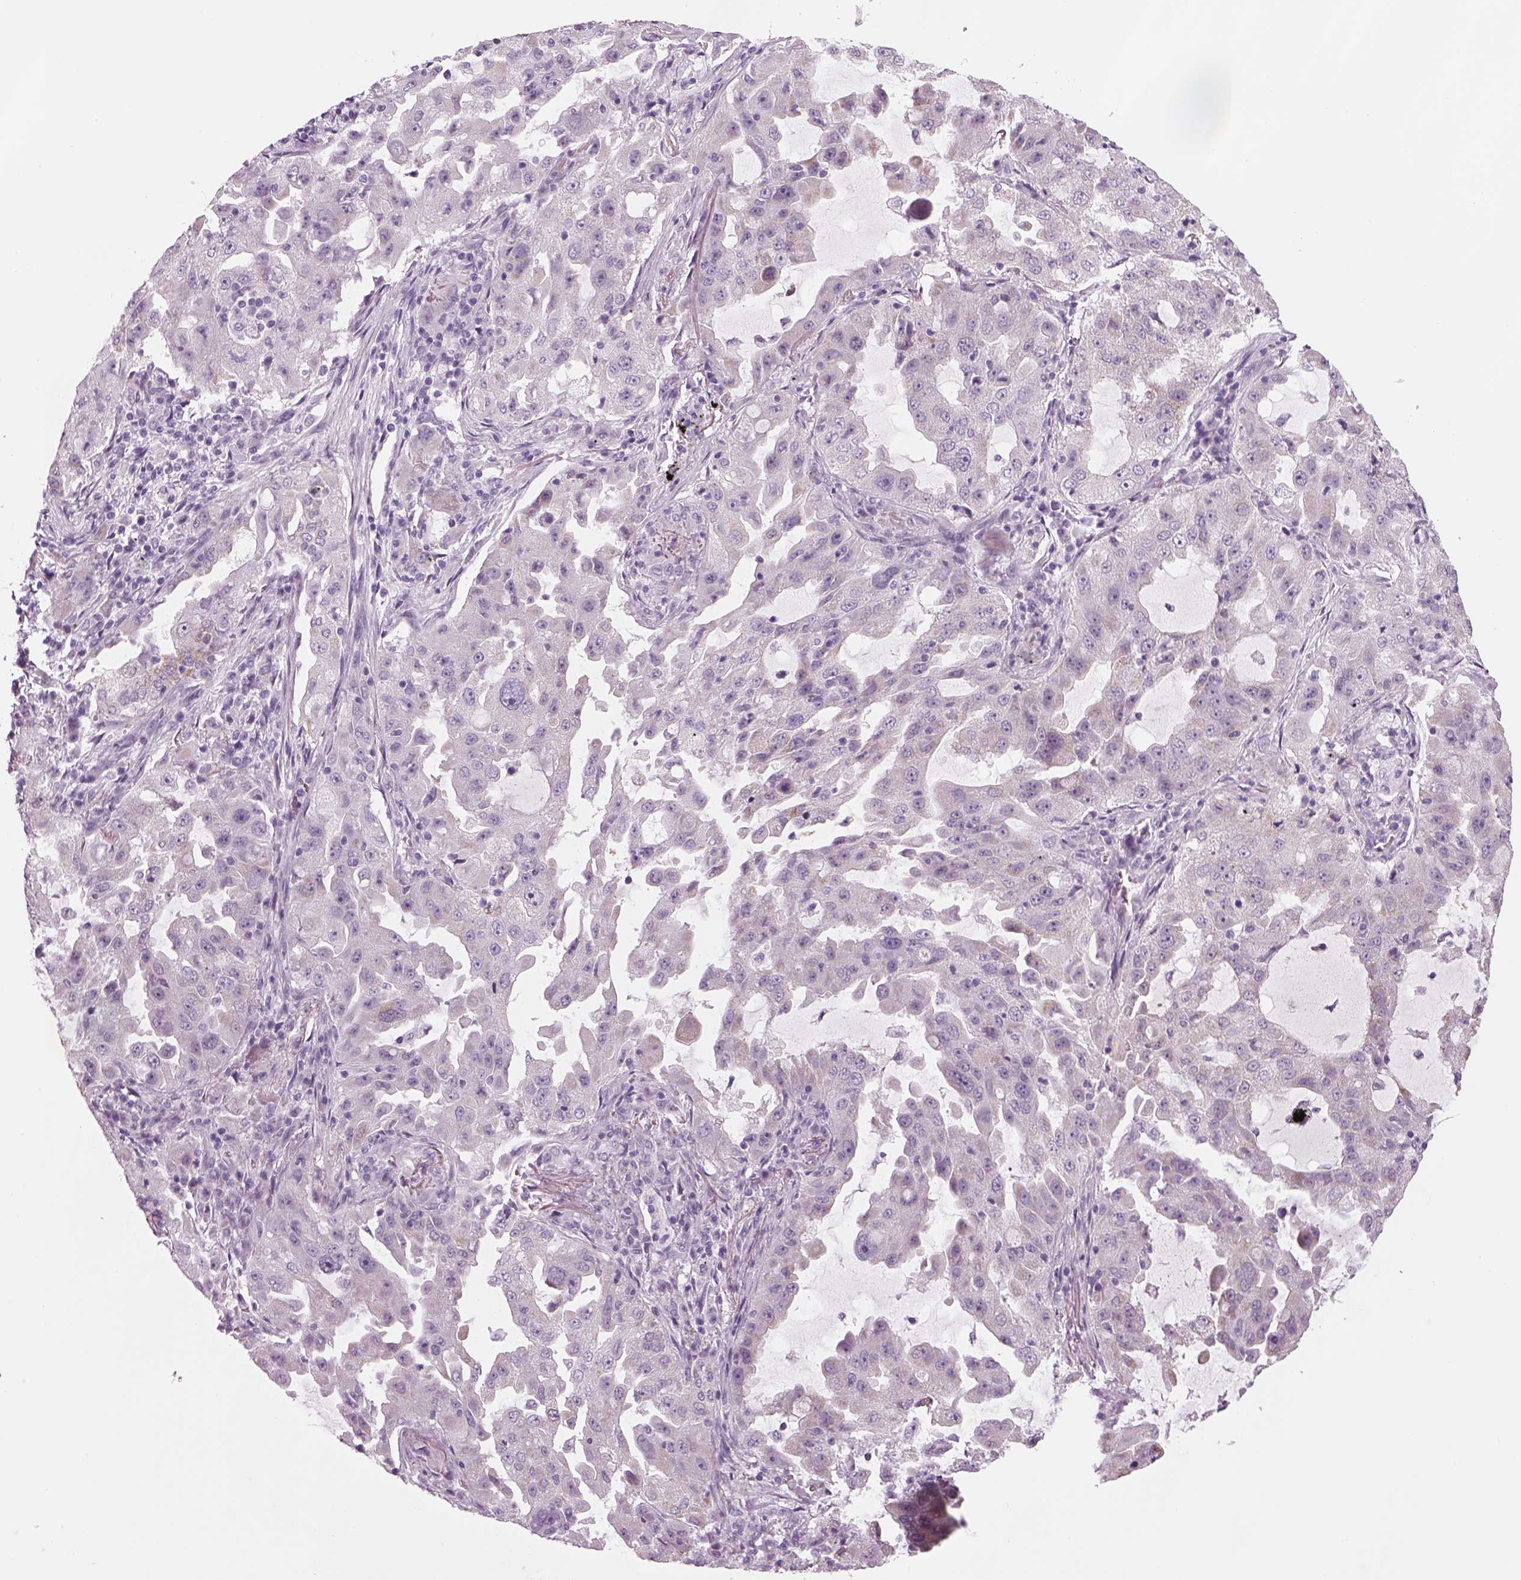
{"staining": {"intensity": "negative", "quantity": "none", "location": "none"}, "tissue": "lung cancer", "cell_type": "Tumor cells", "image_type": "cancer", "snomed": [{"axis": "morphology", "description": "Adenocarcinoma, NOS"}, {"axis": "topography", "description": "Lung"}], "caption": "The immunohistochemistry image has no significant staining in tumor cells of lung cancer tissue.", "gene": "KCNMB4", "patient": {"sex": "female", "age": 61}}